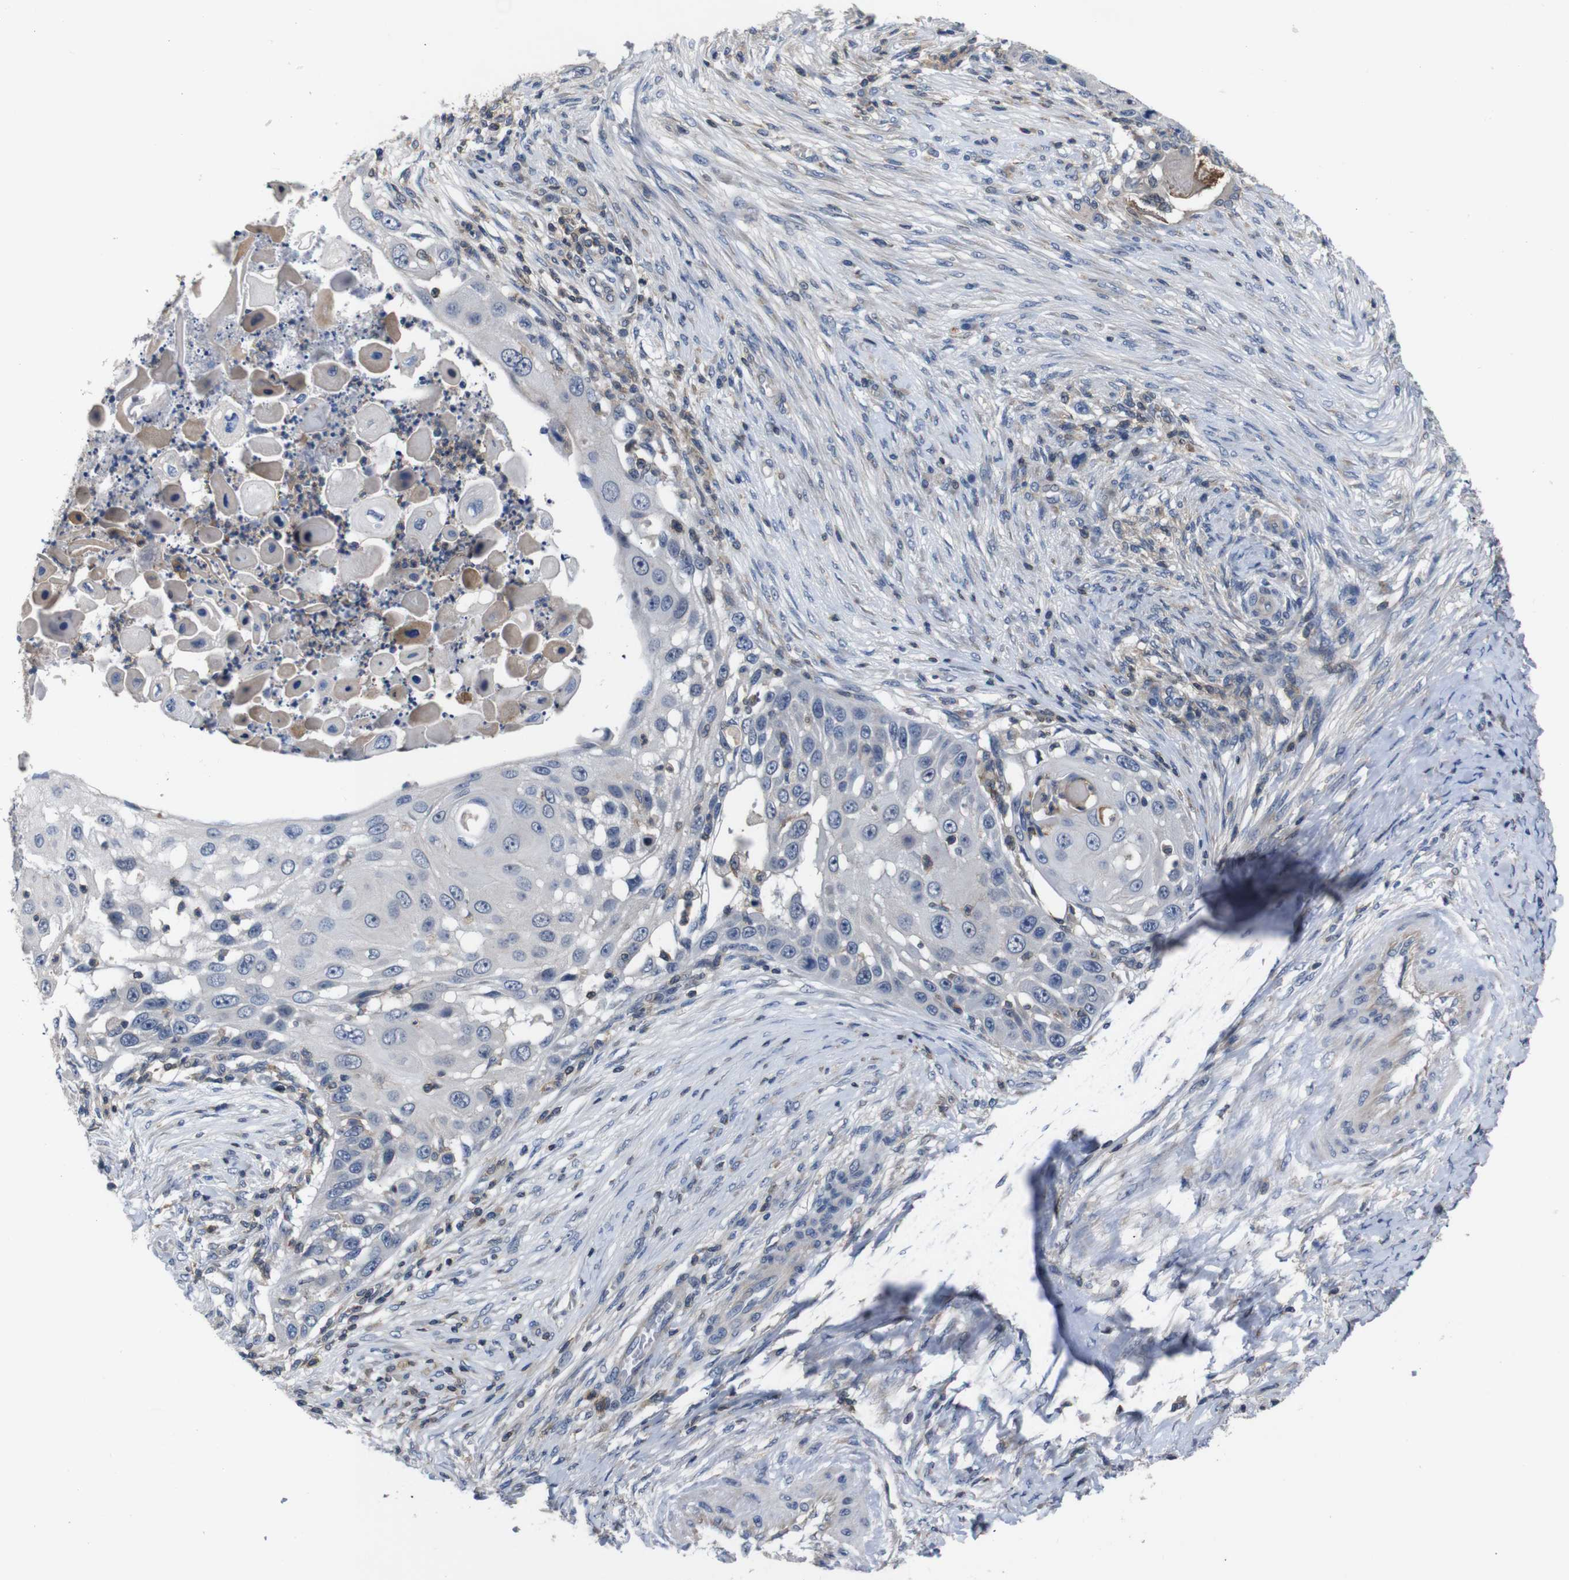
{"staining": {"intensity": "negative", "quantity": "none", "location": "none"}, "tissue": "skin cancer", "cell_type": "Tumor cells", "image_type": "cancer", "snomed": [{"axis": "morphology", "description": "Squamous cell carcinoma, NOS"}, {"axis": "topography", "description": "Skin"}], "caption": "Squamous cell carcinoma (skin) was stained to show a protein in brown. There is no significant positivity in tumor cells.", "gene": "BRWD3", "patient": {"sex": "female", "age": 44}}